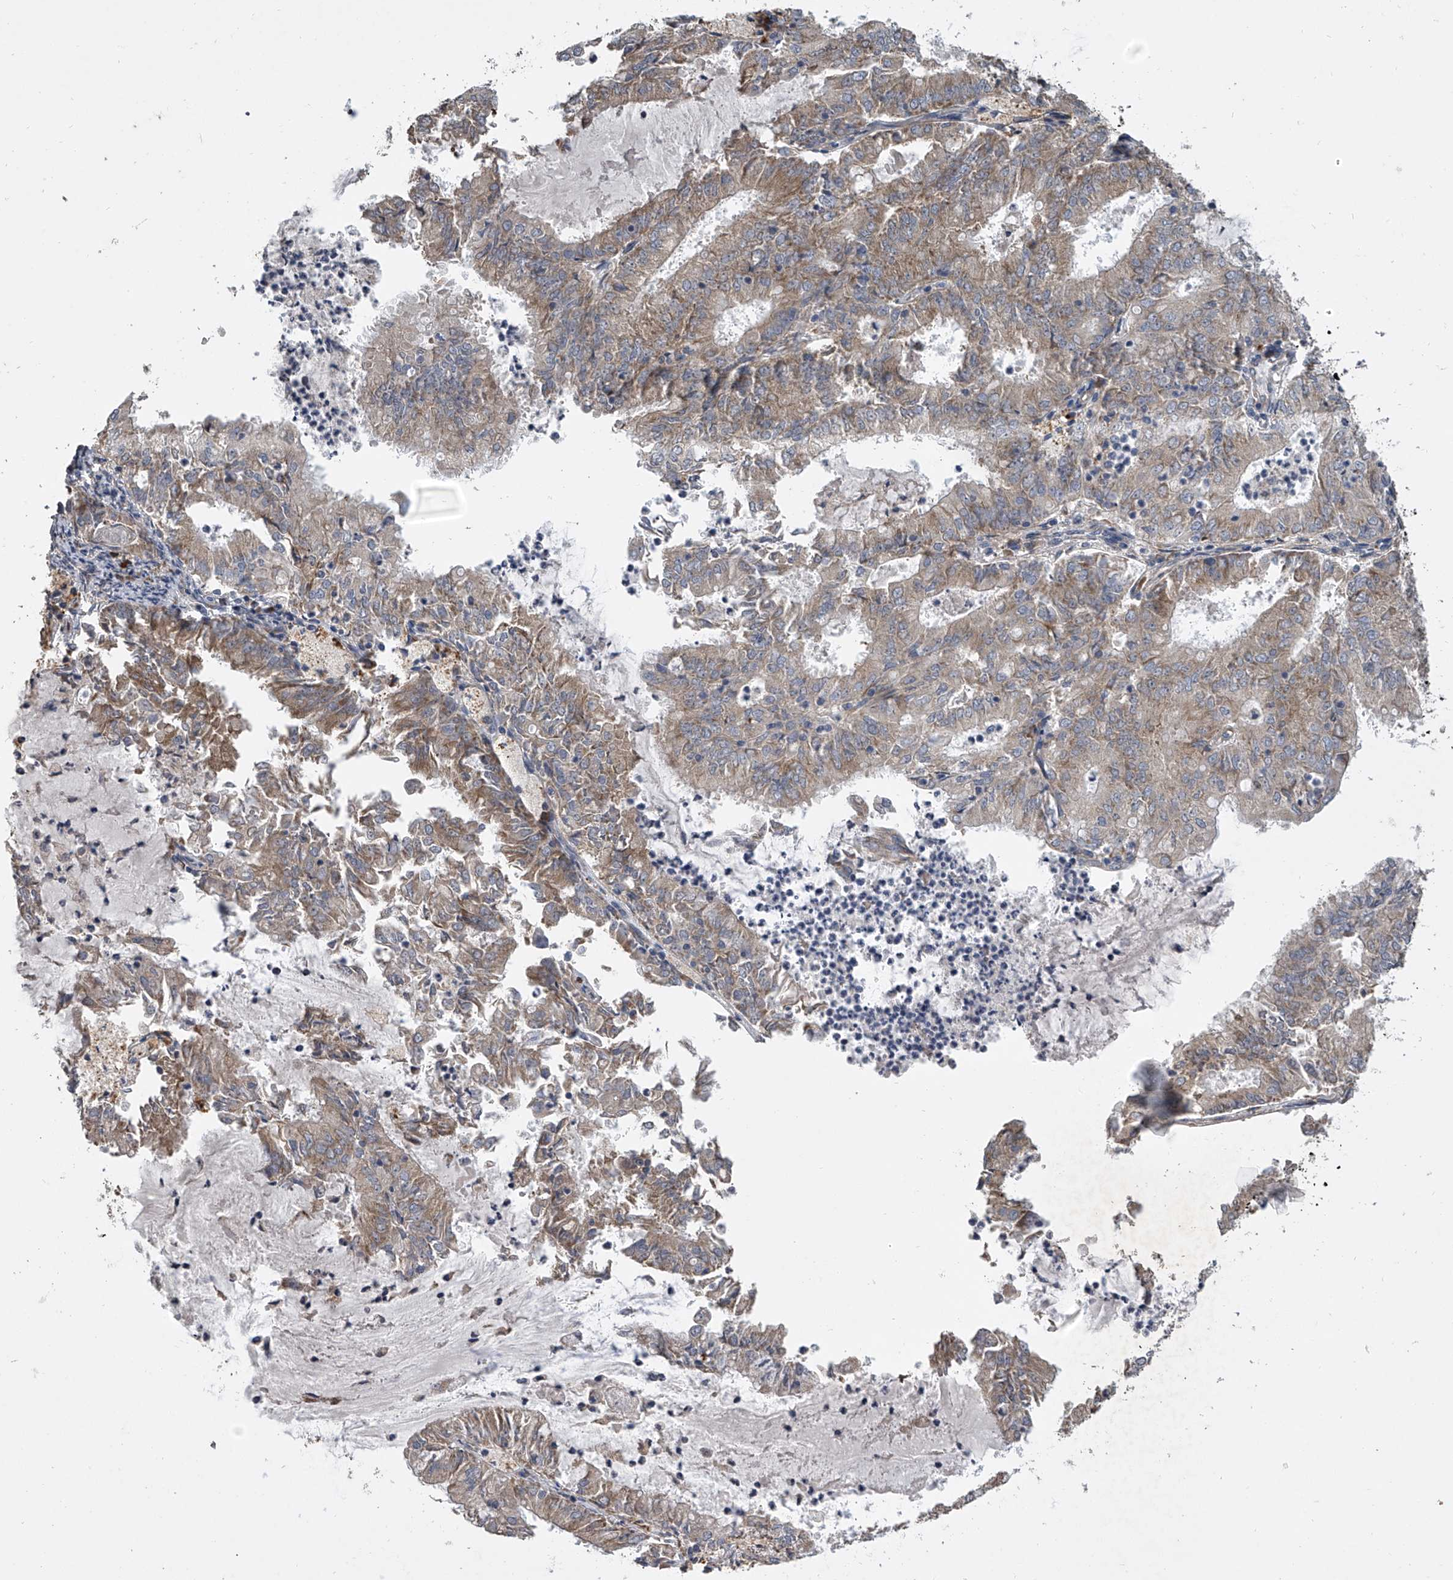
{"staining": {"intensity": "moderate", "quantity": ">75%", "location": "cytoplasmic/membranous"}, "tissue": "endometrial cancer", "cell_type": "Tumor cells", "image_type": "cancer", "snomed": [{"axis": "morphology", "description": "Adenocarcinoma, NOS"}, {"axis": "topography", "description": "Endometrium"}], "caption": "An image showing moderate cytoplasmic/membranous expression in approximately >75% of tumor cells in endometrial cancer, as visualized by brown immunohistochemical staining.", "gene": "DOCK9", "patient": {"sex": "female", "age": 57}}